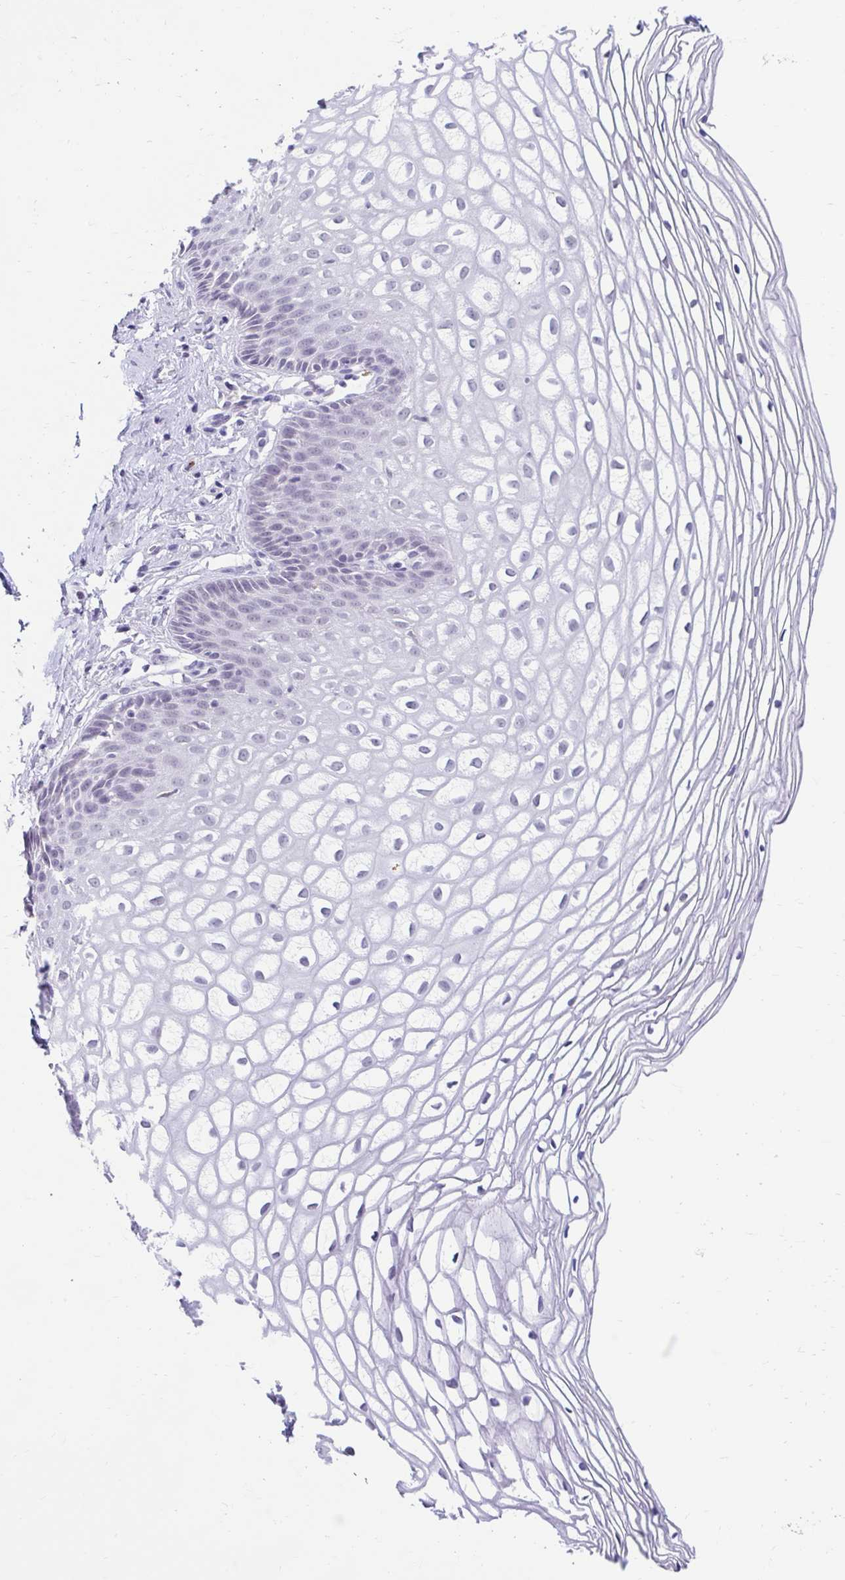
{"staining": {"intensity": "negative", "quantity": "none", "location": "none"}, "tissue": "cervix", "cell_type": "Glandular cells", "image_type": "normal", "snomed": [{"axis": "morphology", "description": "Normal tissue, NOS"}, {"axis": "topography", "description": "Cervix"}], "caption": "IHC of normal human cervix reveals no positivity in glandular cells.", "gene": "DCAF17", "patient": {"sex": "female", "age": 36}}